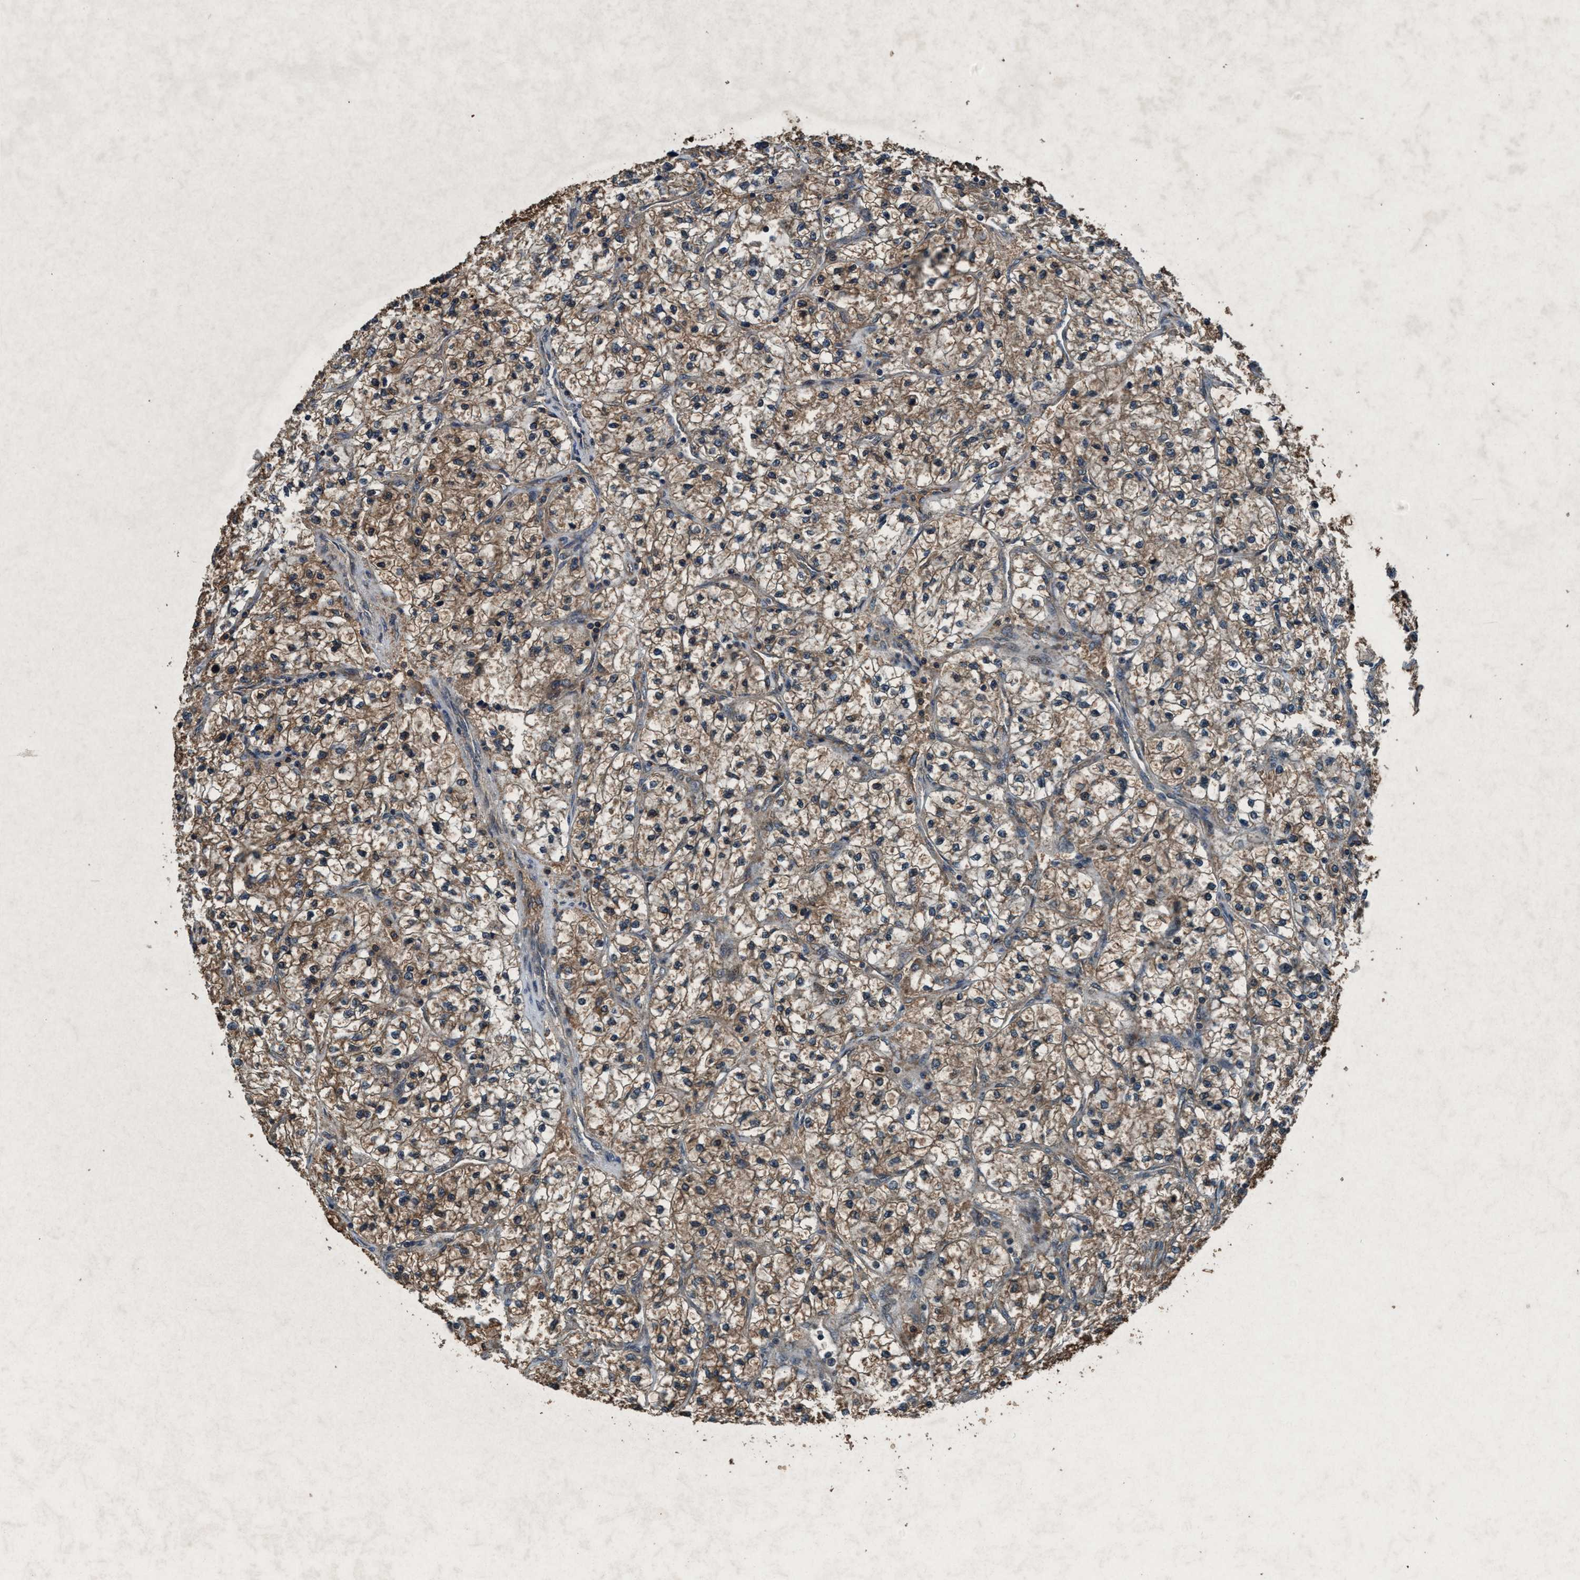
{"staining": {"intensity": "moderate", "quantity": ">75%", "location": "cytoplasmic/membranous"}, "tissue": "renal cancer", "cell_type": "Tumor cells", "image_type": "cancer", "snomed": [{"axis": "morphology", "description": "Adenocarcinoma, NOS"}, {"axis": "topography", "description": "Kidney"}], "caption": "Immunohistochemical staining of renal adenocarcinoma exhibits medium levels of moderate cytoplasmic/membranous expression in approximately >75% of tumor cells.", "gene": "AKT1S1", "patient": {"sex": "female", "age": 57}}